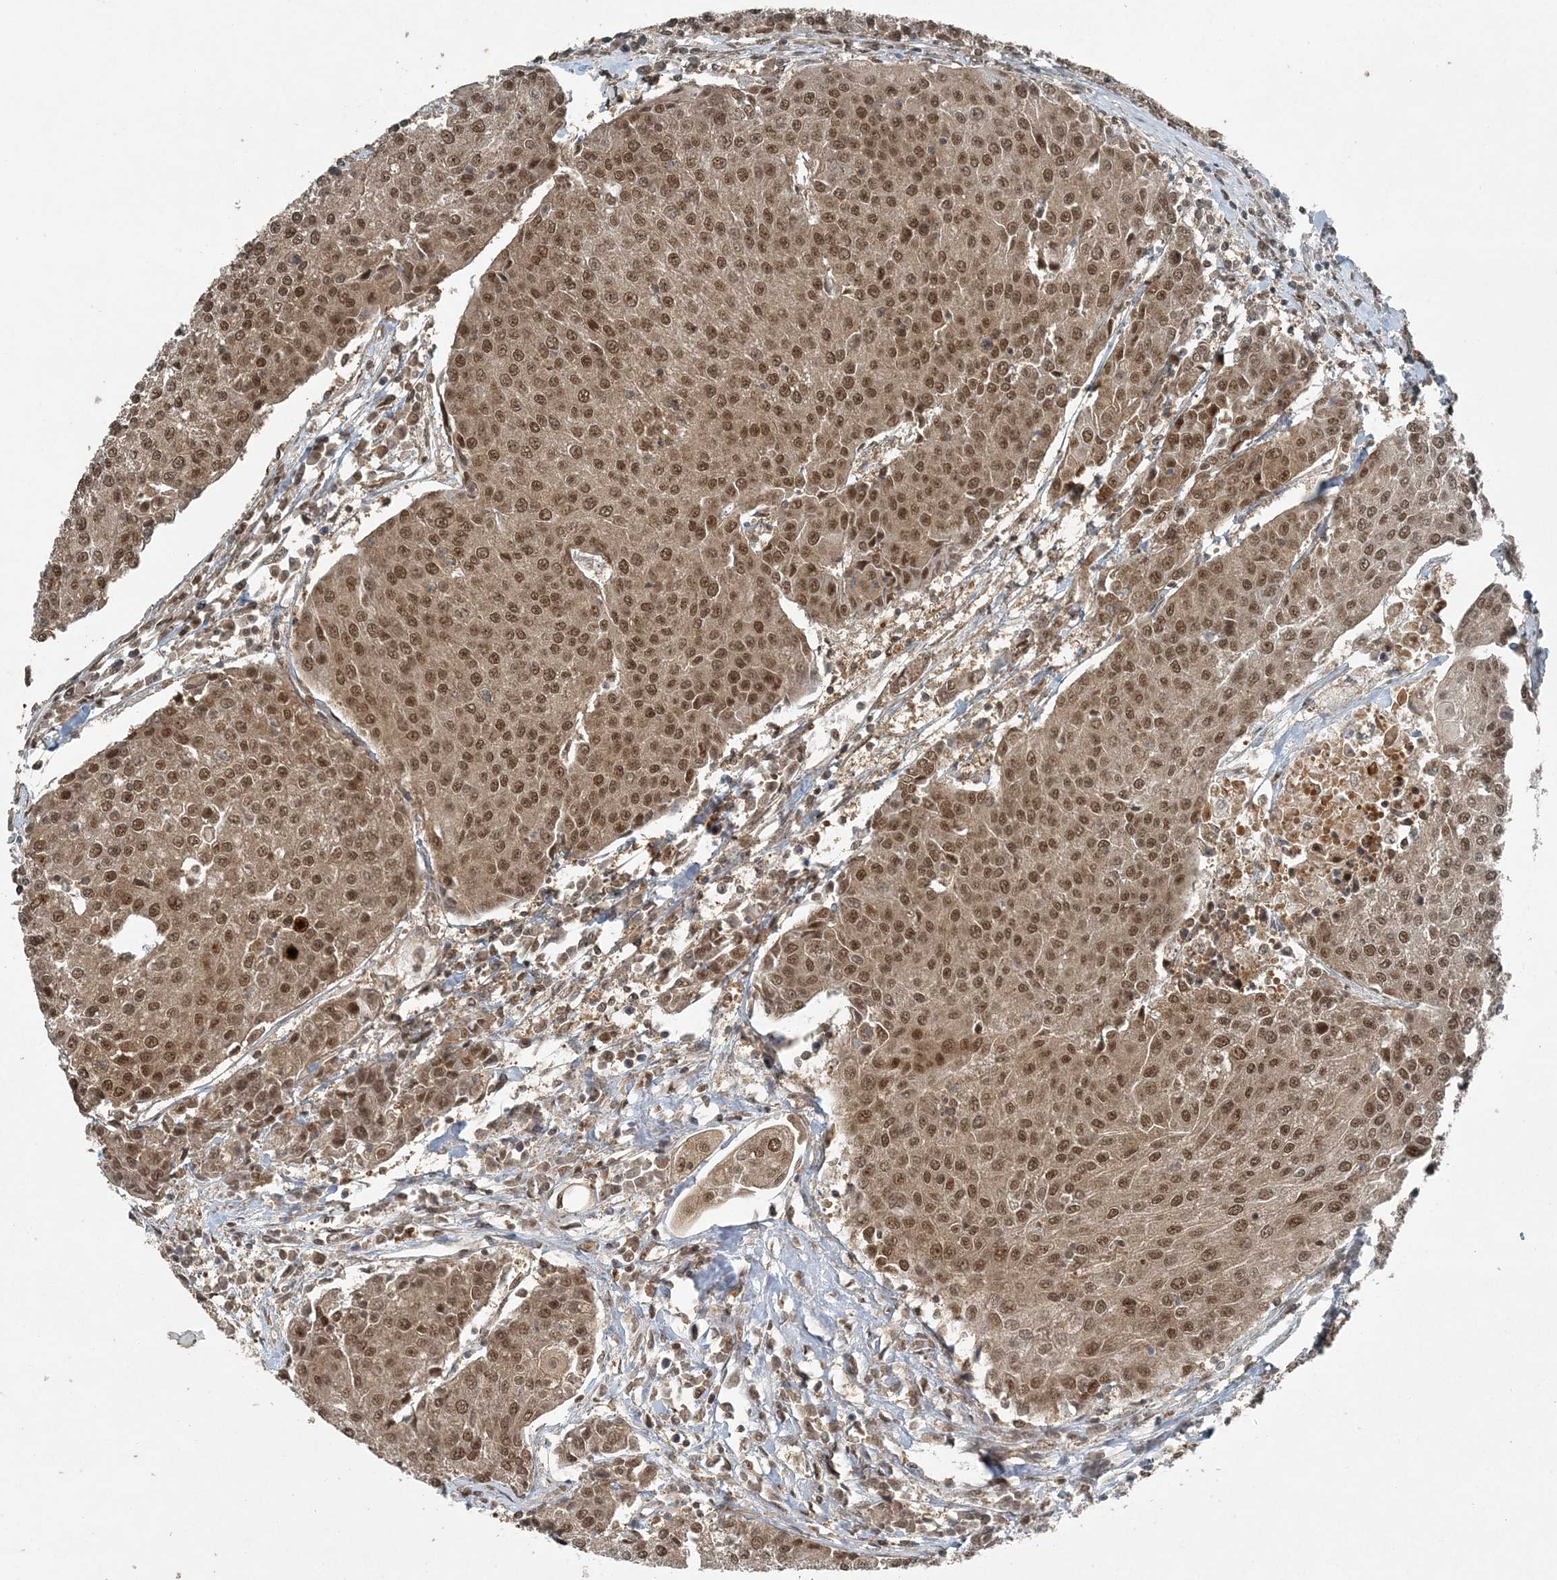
{"staining": {"intensity": "moderate", "quantity": ">75%", "location": "nuclear"}, "tissue": "urothelial cancer", "cell_type": "Tumor cells", "image_type": "cancer", "snomed": [{"axis": "morphology", "description": "Urothelial carcinoma, High grade"}, {"axis": "topography", "description": "Urinary bladder"}], "caption": "DAB immunohistochemical staining of human urothelial cancer reveals moderate nuclear protein staining in approximately >75% of tumor cells.", "gene": "COPS7B", "patient": {"sex": "female", "age": 85}}